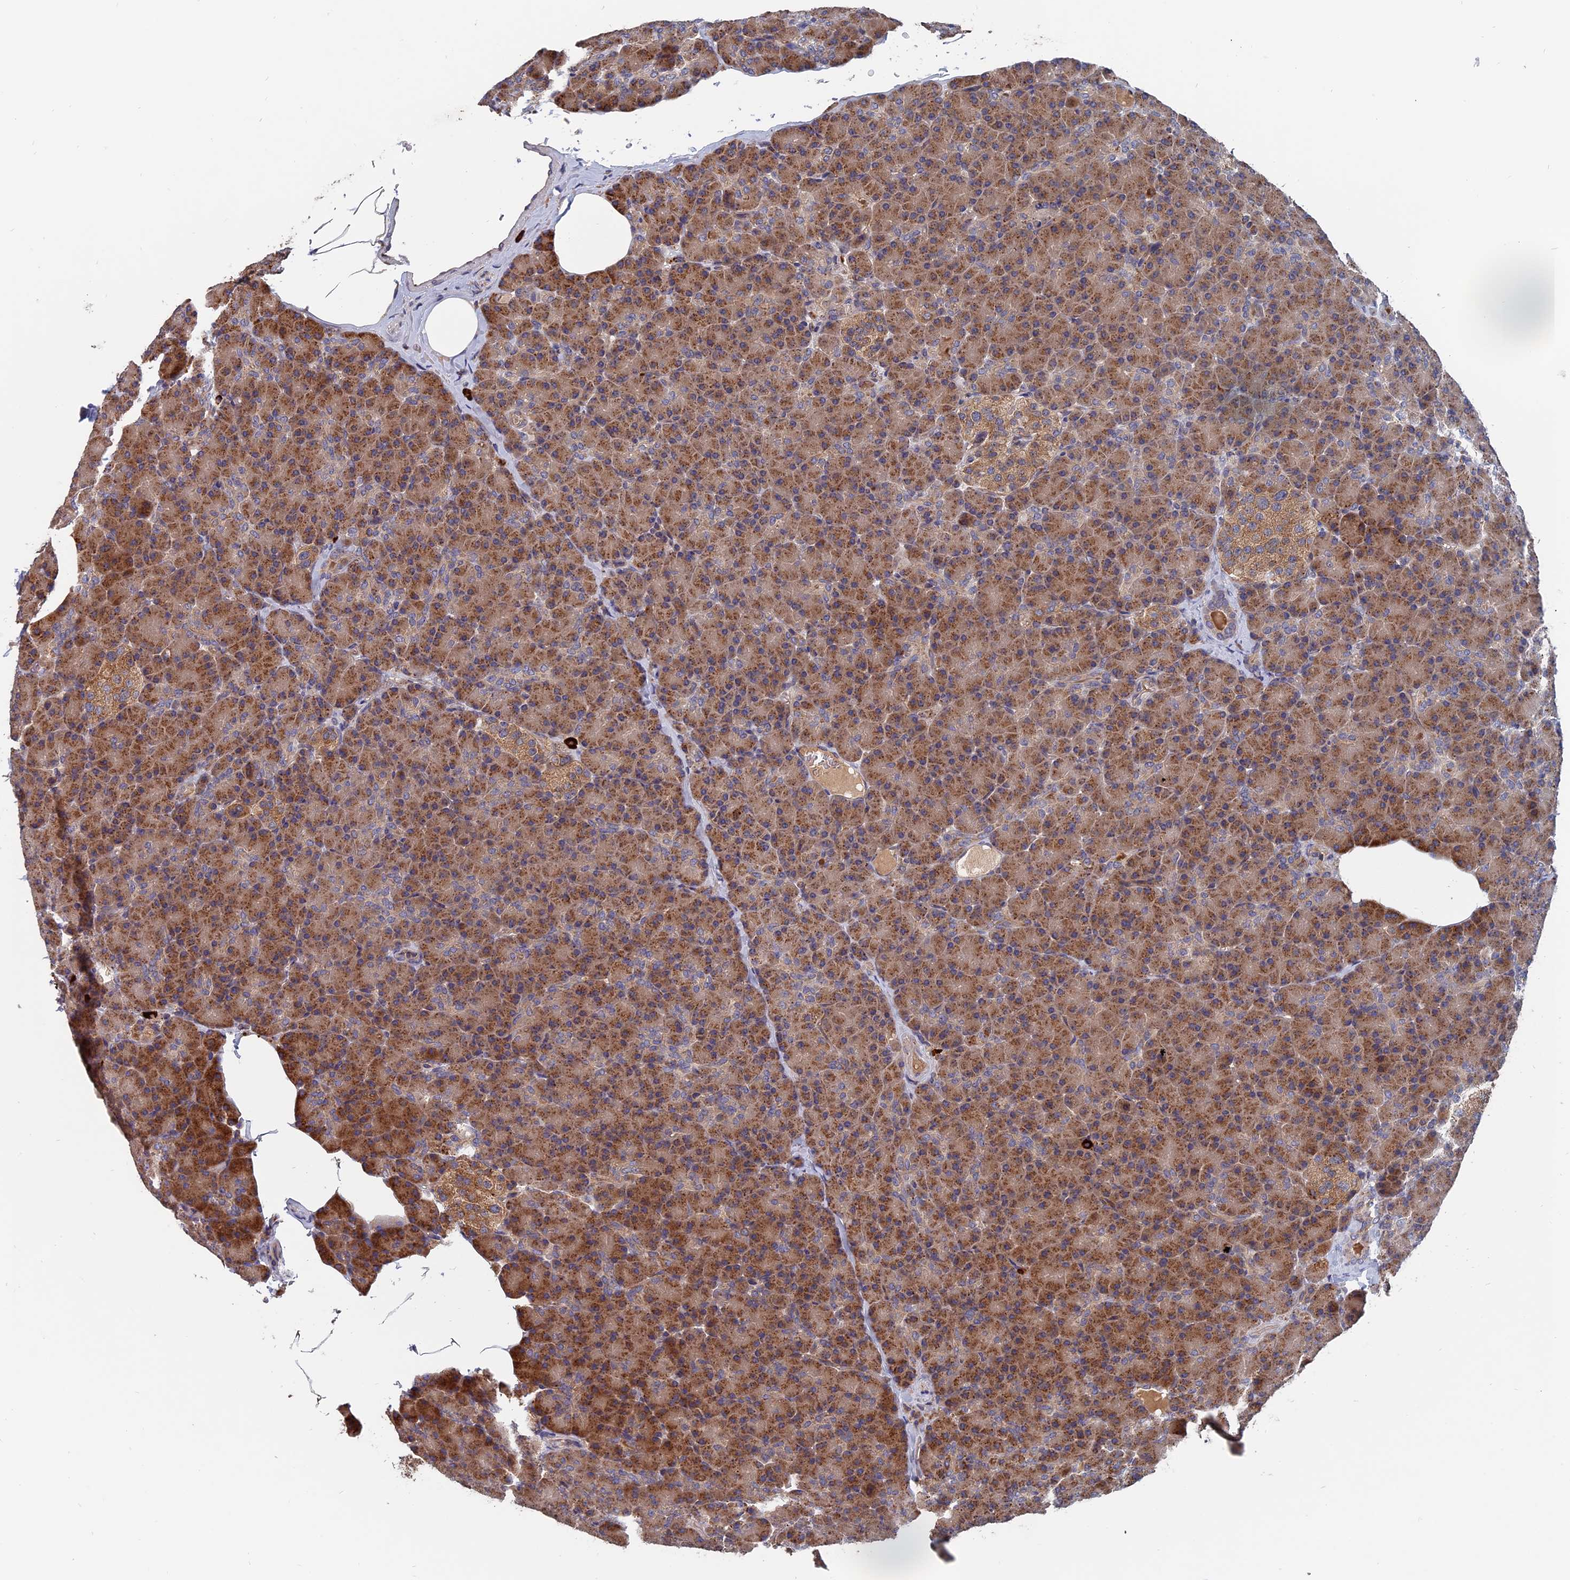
{"staining": {"intensity": "moderate", "quantity": ">75%", "location": "cytoplasmic/membranous"}, "tissue": "pancreas", "cell_type": "Exocrine glandular cells", "image_type": "normal", "snomed": [{"axis": "morphology", "description": "Normal tissue, NOS"}, {"axis": "topography", "description": "Pancreas"}], "caption": "Immunohistochemical staining of normal human pancreas displays medium levels of moderate cytoplasmic/membranous expression in approximately >75% of exocrine glandular cells. (DAB IHC, brown staining for protein, blue staining for nuclei).", "gene": "TRAPPC2L", "patient": {"sex": "female", "age": 43}}